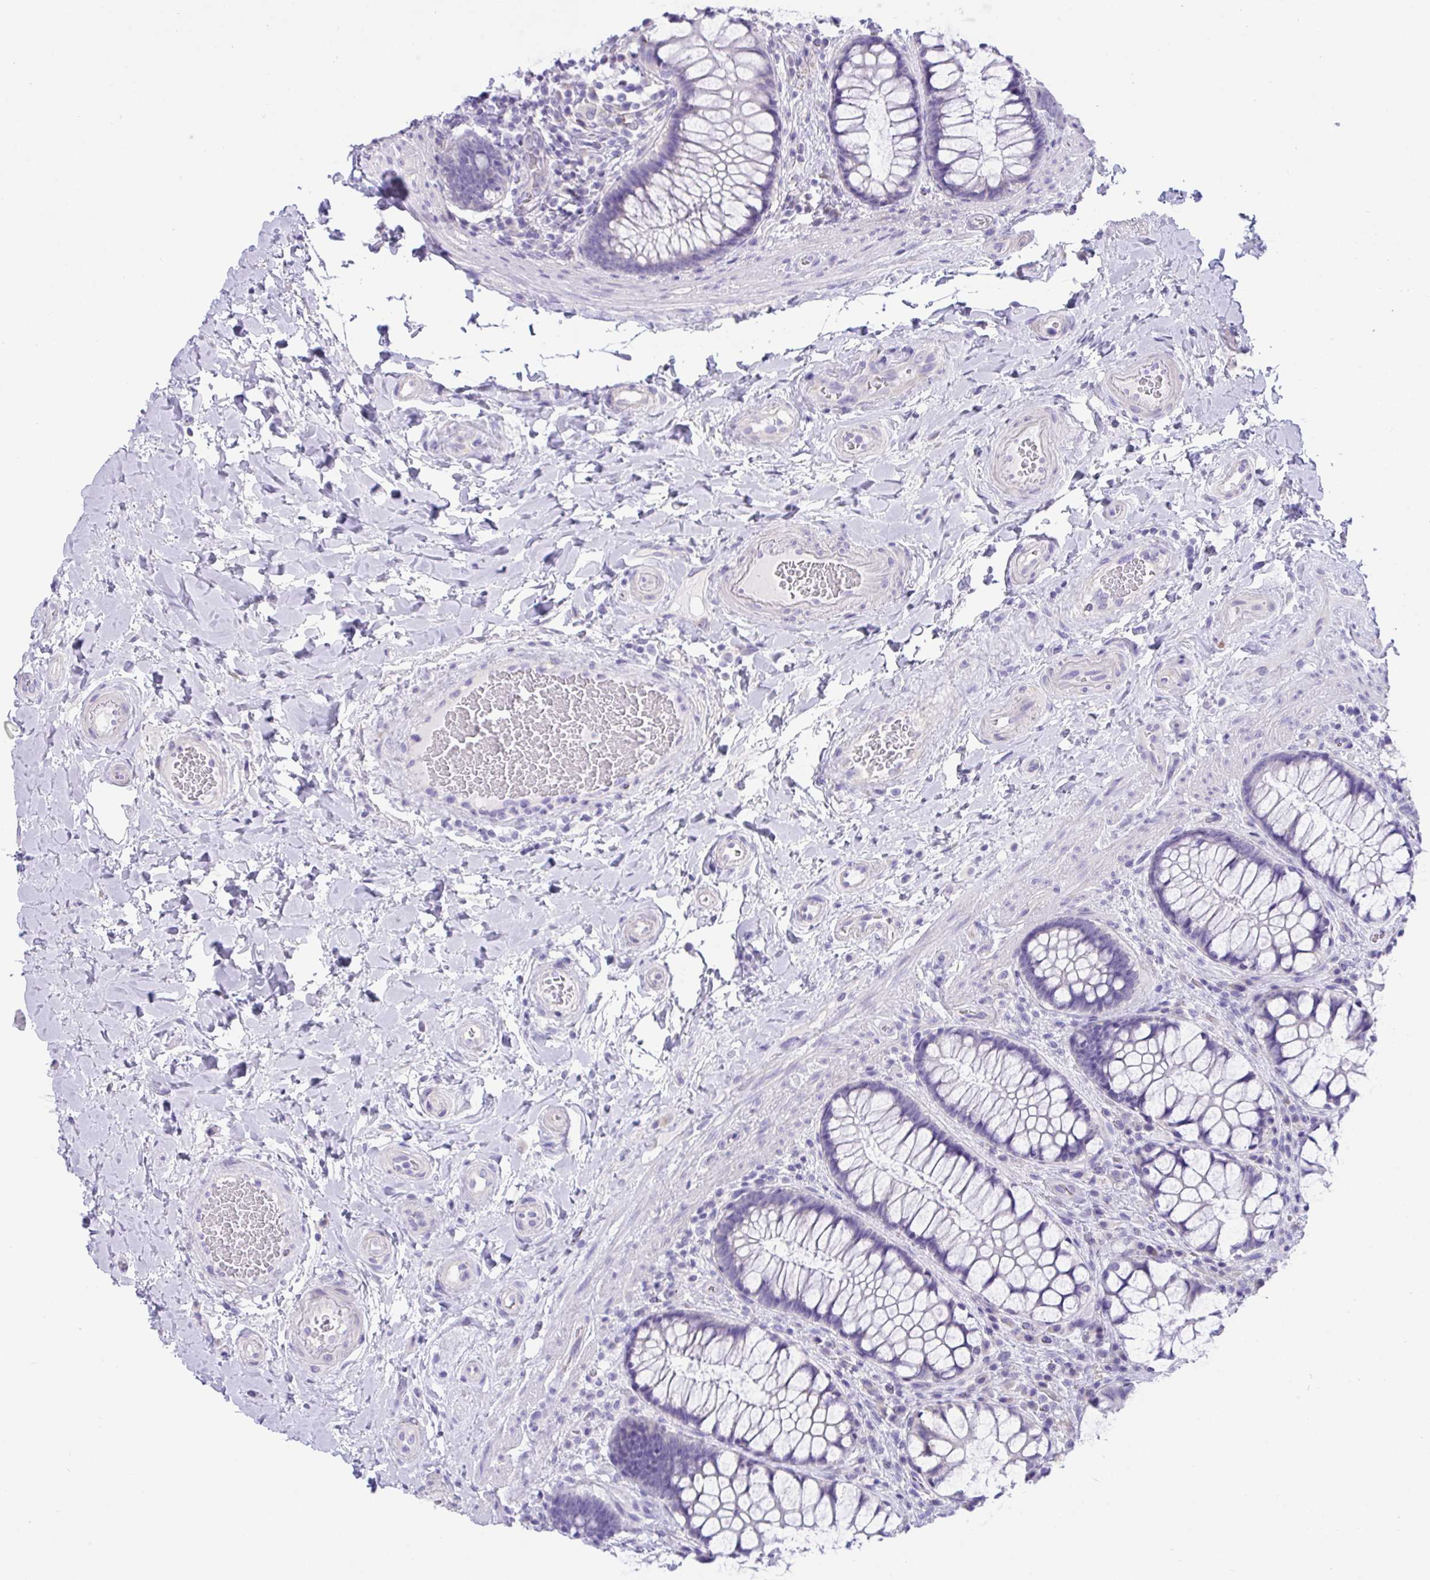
{"staining": {"intensity": "negative", "quantity": "none", "location": "none"}, "tissue": "rectum", "cell_type": "Glandular cells", "image_type": "normal", "snomed": [{"axis": "morphology", "description": "Normal tissue, NOS"}, {"axis": "topography", "description": "Rectum"}], "caption": "DAB immunohistochemical staining of unremarkable rectum reveals no significant staining in glandular cells.", "gene": "TMEM106B", "patient": {"sex": "female", "age": 58}}